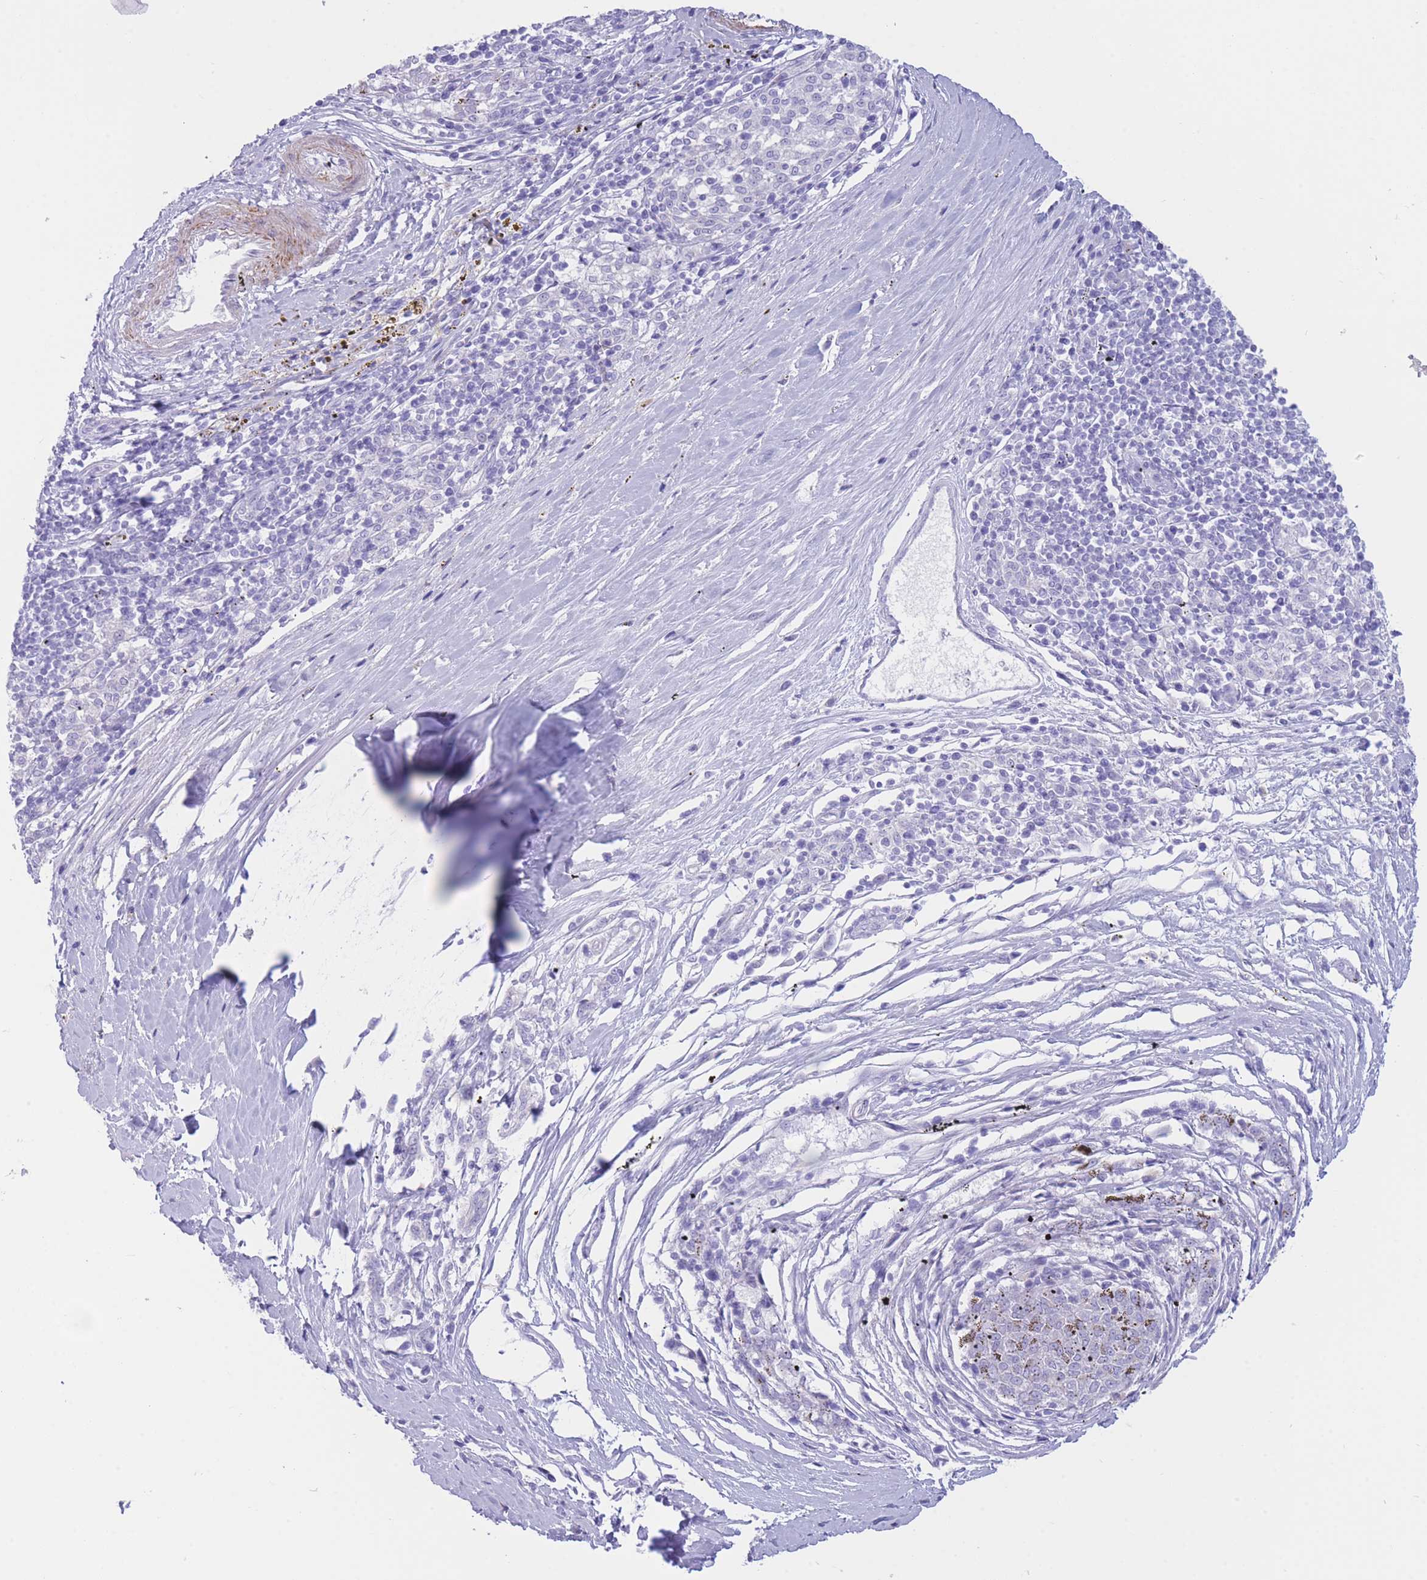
{"staining": {"intensity": "moderate", "quantity": "<25%", "location": "cytoplasmic/membranous"}, "tissue": "melanoma", "cell_type": "Tumor cells", "image_type": "cancer", "snomed": [{"axis": "morphology", "description": "Malignant melanoma, NOS"}, {"axis": "topography", "description": "Skin"}], "caption": "Protein staining of melanoma tissue reveals moderate cytoplasmic/membranous staining in approximately <25% of tumor cells. Immunohistochemistry (ihc) stains the protein of interest in brown and the nuclei are stained blue.", "gene": "VWA8", "patient": {"sex": "female", "age": 72}}